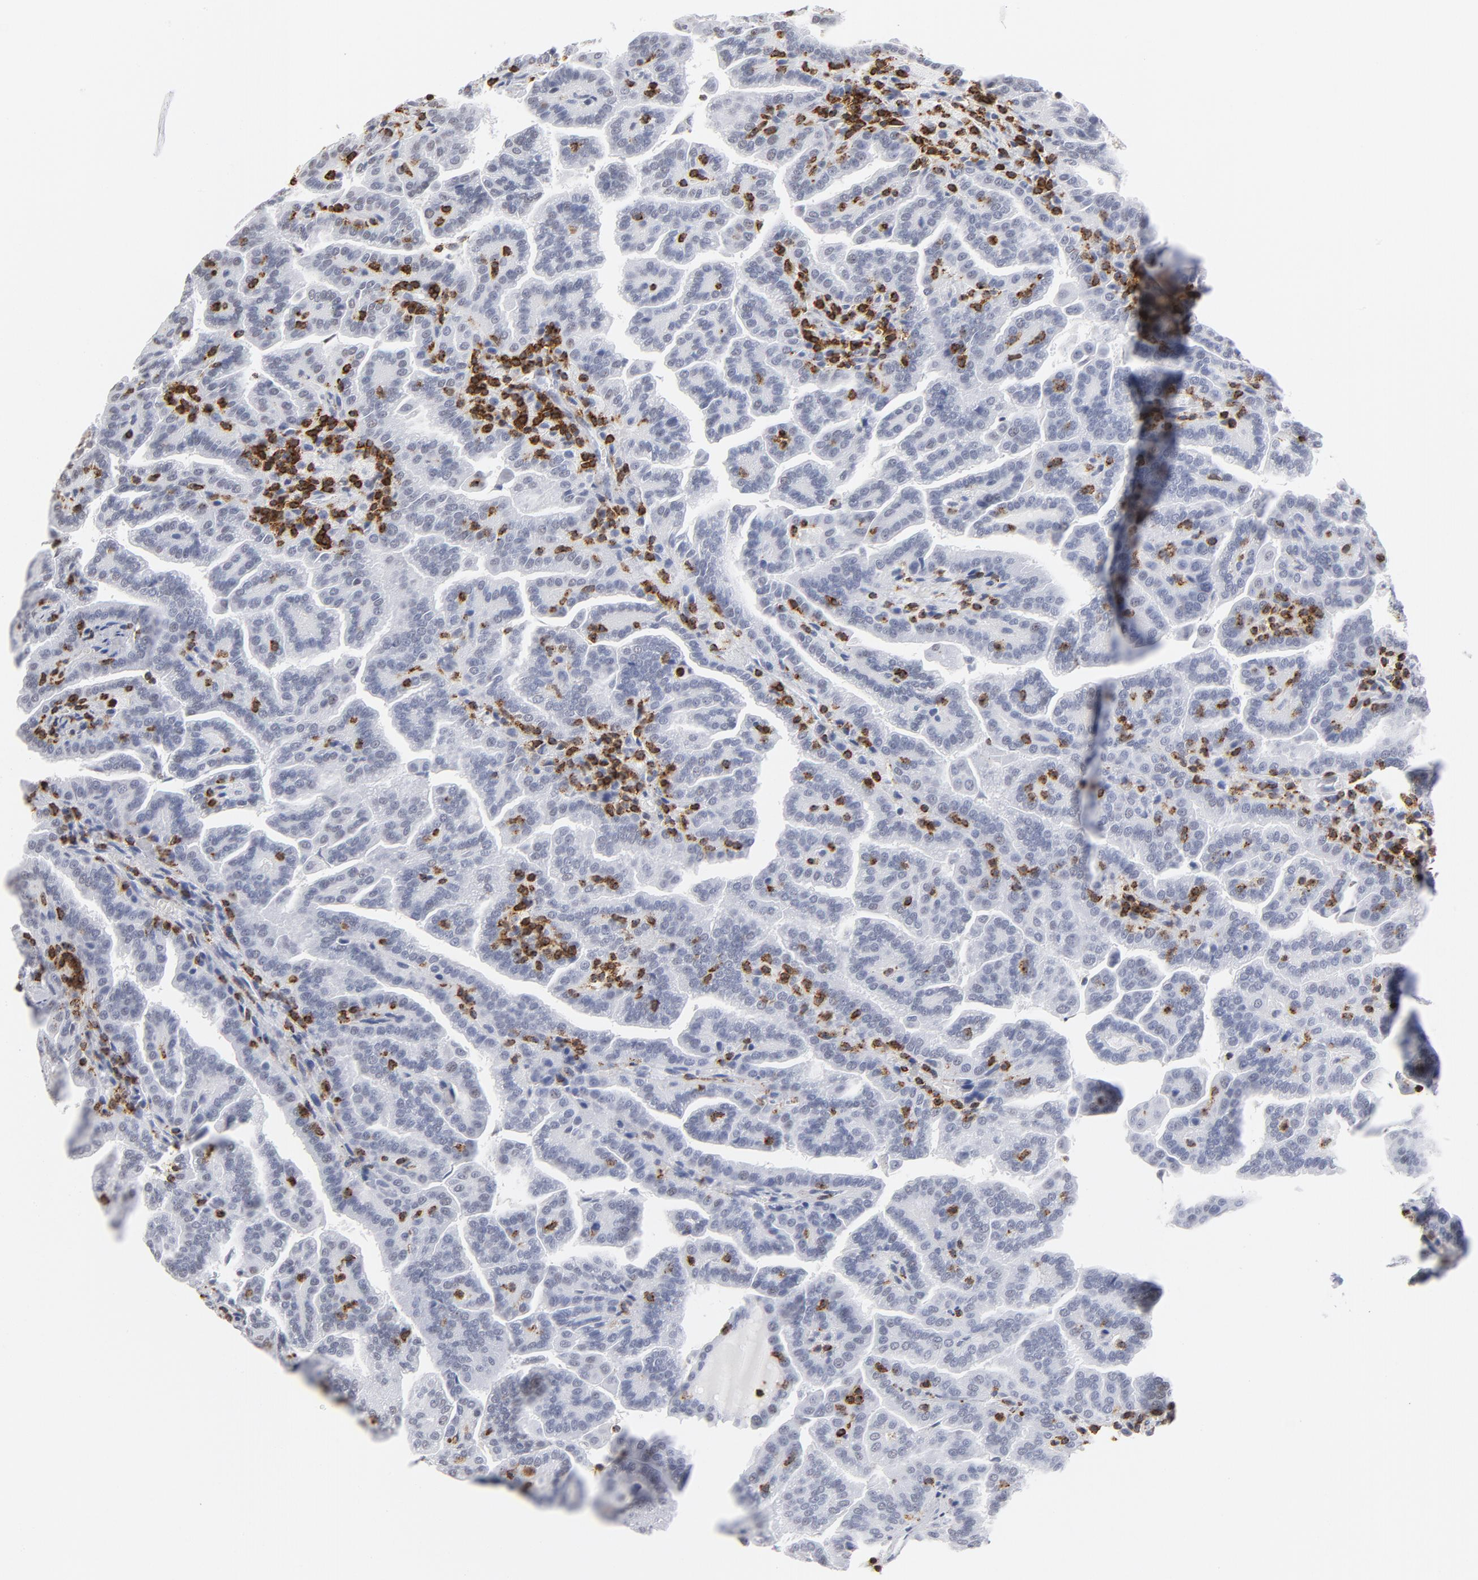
{"staining": {"intensity": "negative", "quantity": "none", "location": "none"}, "tissue": "renal cancer", "cell_type": "Tumor cells", "image_type": "cancer", "snomed": [{"axis": "morphology", "description": "Adenocarcinoma, NOS"}, {"axis": "topography", "description": "Kidney"}], "caption": "Adenocarcinoma (renal) stained for a protein using immunohistochemistry exhibits no expression tumor cells.", "gene": "CD2", "patient": {"sex": "male", "age": 61}}